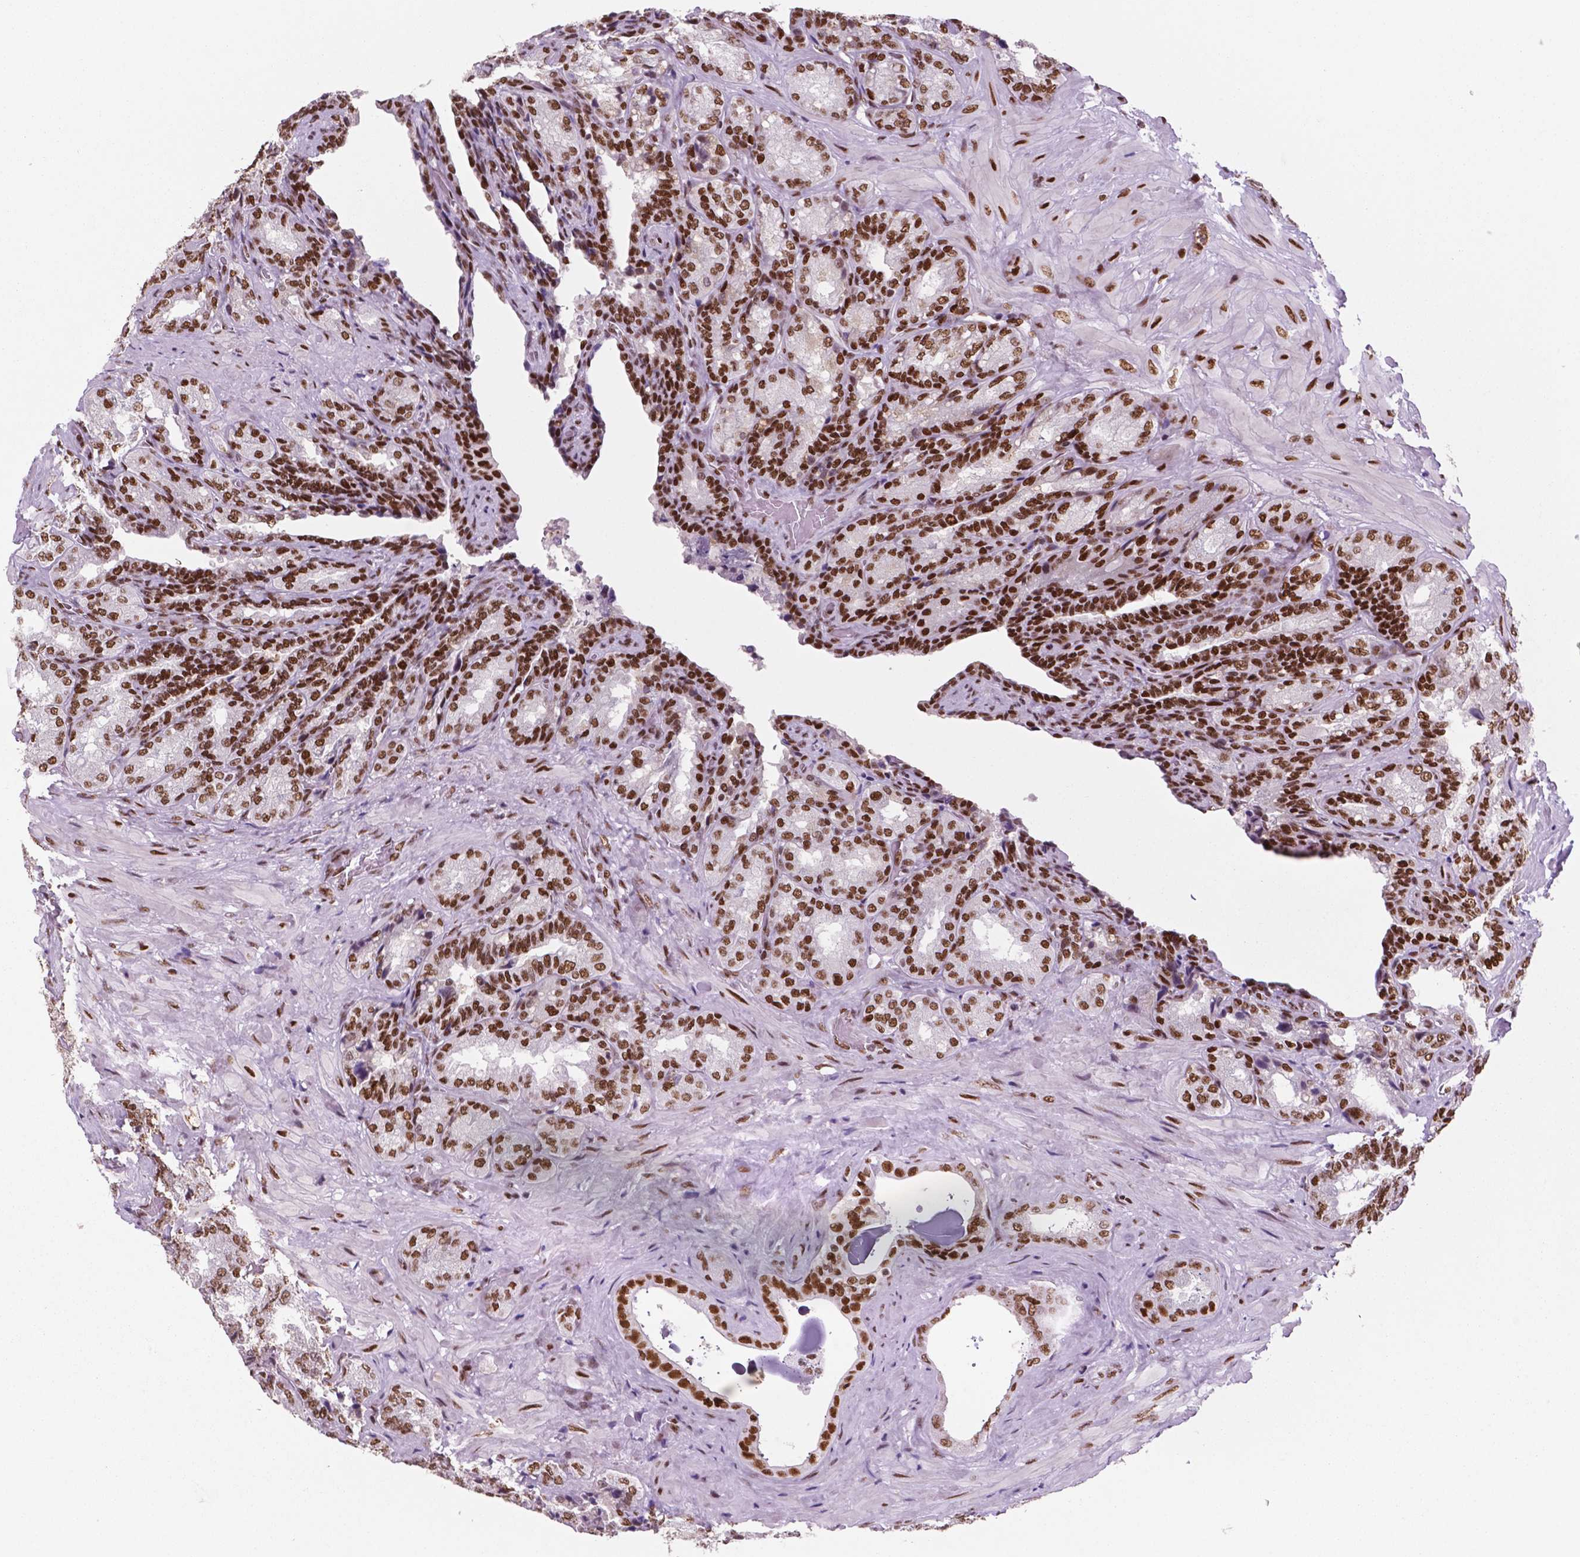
{"staining": {"intensity": "strong", "quantity": ">75%", "location": "nuclear"}, "tissue": "seminal vesicle", "cell_type": "Glandular cells", "image_type": "normal", "snomed": [{"axis": "morphology", "description": "Normal tissue, NOS"}, {"axis": "topography", "description": "Seminal veicle"}], "caption": "Glandular cells show high levels of strong nuclear positivity in about >75% of cells in normal human seminal vesicle. (Stains: DAB (3,3'-diaminobenzidine) in brown, nuclei in blue, Microscopy: brightfield microscopy at high magnification).", "gene": "MSH6", "patient": {"sex": "male", "age": 68}}